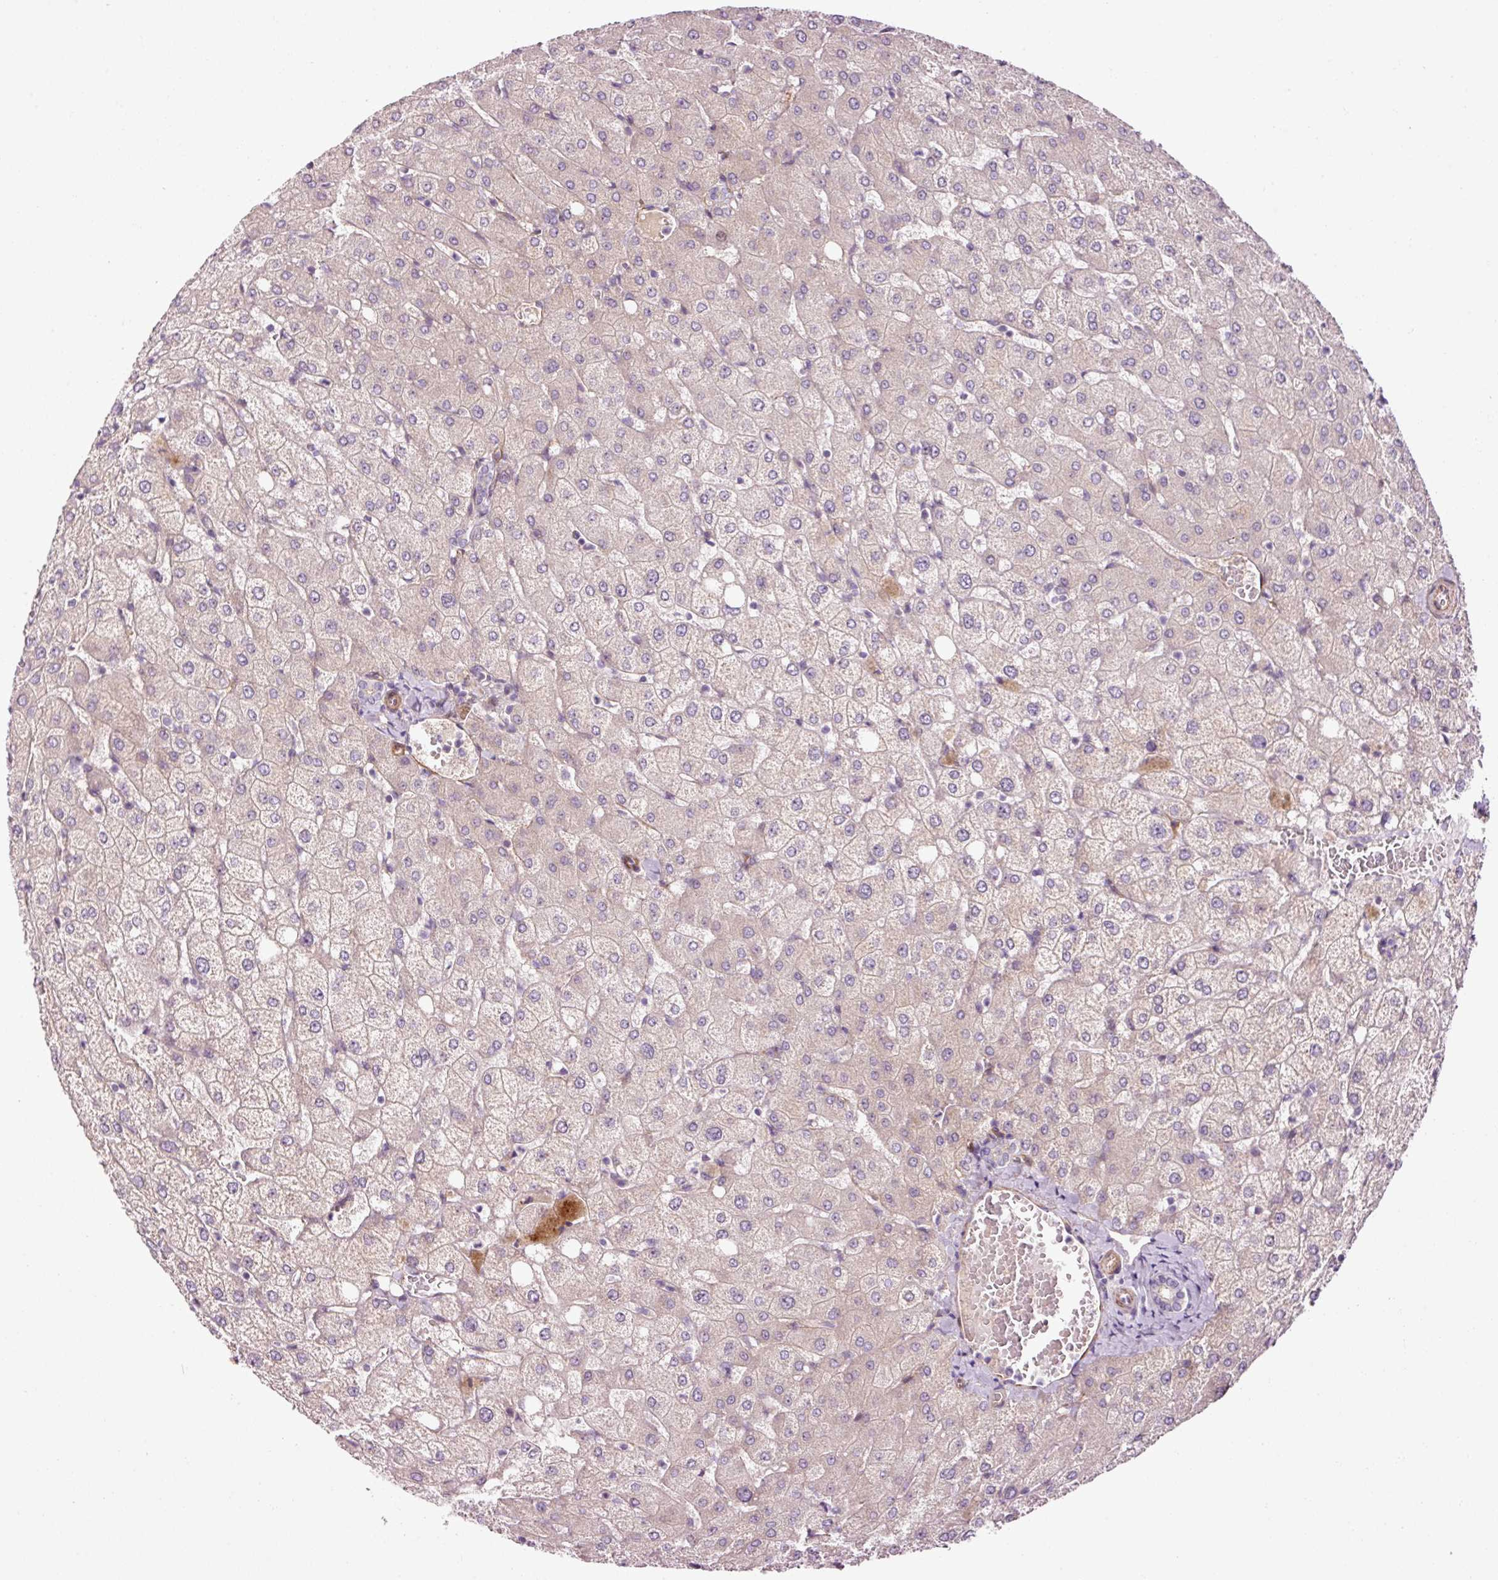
{"staining": {"intensity": "negative", "quantity": "none", "location": "none"}, "tissue": "liver", "cell_type": "Cholangiocytes", "image_type": "normal", "snomed": [{"axis": "morphology", "description": "Normal tissue, NOS"}, {"axis": "topography", "description": "Liver"}], "caption": "The micrograph demonstrates no staining of cholangiocytes in benign liver.", "gene": "ANKRD20A1", "patient": {"sex": "female", "age": 54}}